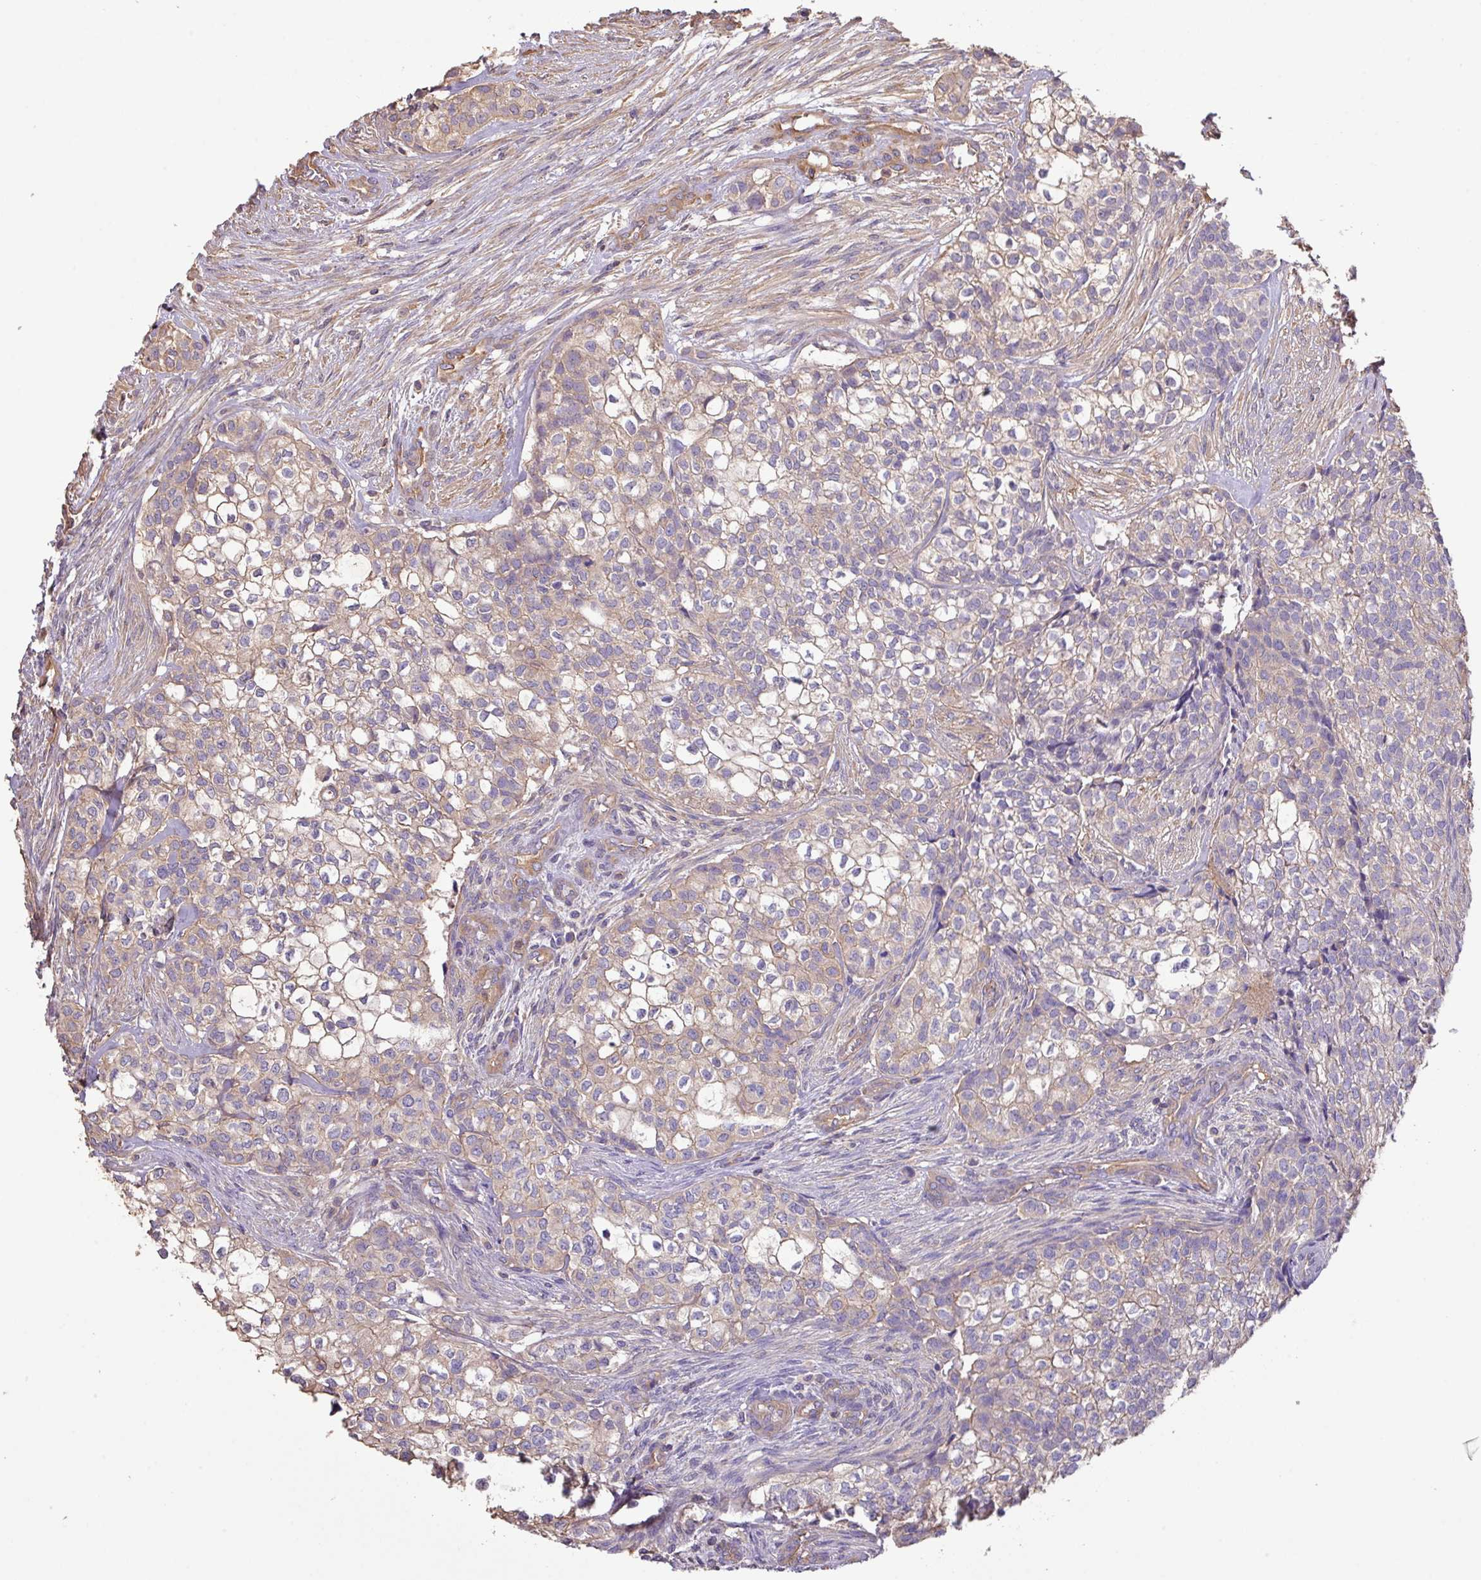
{"staining": {"intensity": "weak", "quantity": "<25%", "location": "cytoplasmic/membranous"}, "tissue": "head and neck cancer", "cell_type": "Tumor cells", "image_type": "cancer", "snomed": [{"axis": "morphology", "description": "Adenocarcinoma, NOS"}, {"axis": "topography", "description": "Head-Neck"}], "caption": "Immunohistochemical staining of head and neck cancer (adenocarcinoma) demonstrates no significant positivity in tumor cells.", "gene": "CALML4", "patient": {"sex": "male", "age": 81}}